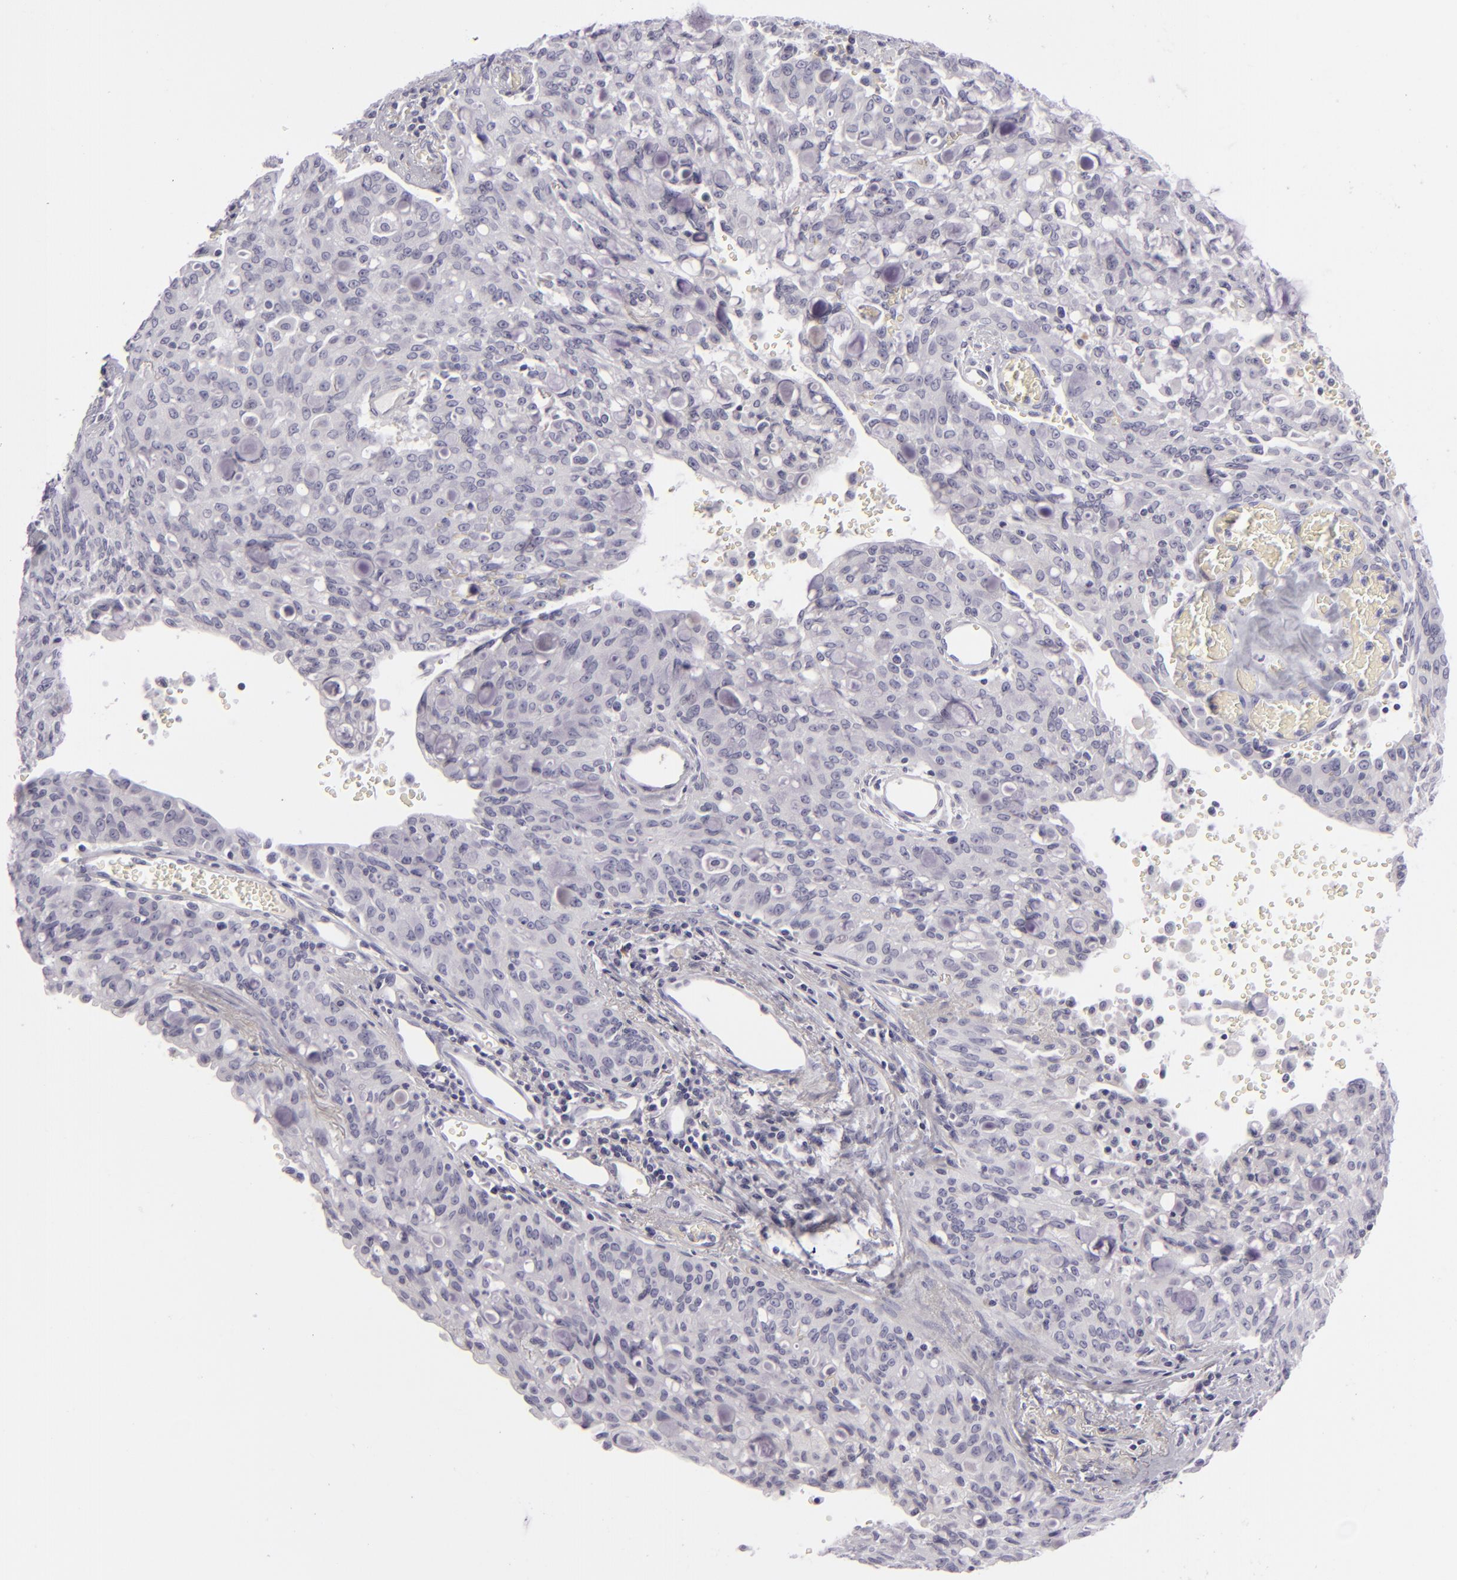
{"staining": {"intensity": "negative", "quantity": "none", "location": "none"}, "tissue": "lung cancer", "cell_type": "Tumor cells", "image_type": "cancer", "snomed": [{"axis": "morphology", "description": "Adenocarcinoma, NOS"}, {"axis": "topography", "description": "Lung"}], "caption": "Immunohistochemistry histopathology image of human lung cancer (adenocarcinoma) stained for a protein (brown), which reveals no positivity in tumor cells.", "gene": "CDX2", "patient": {"sex": "female", "age": 44}}